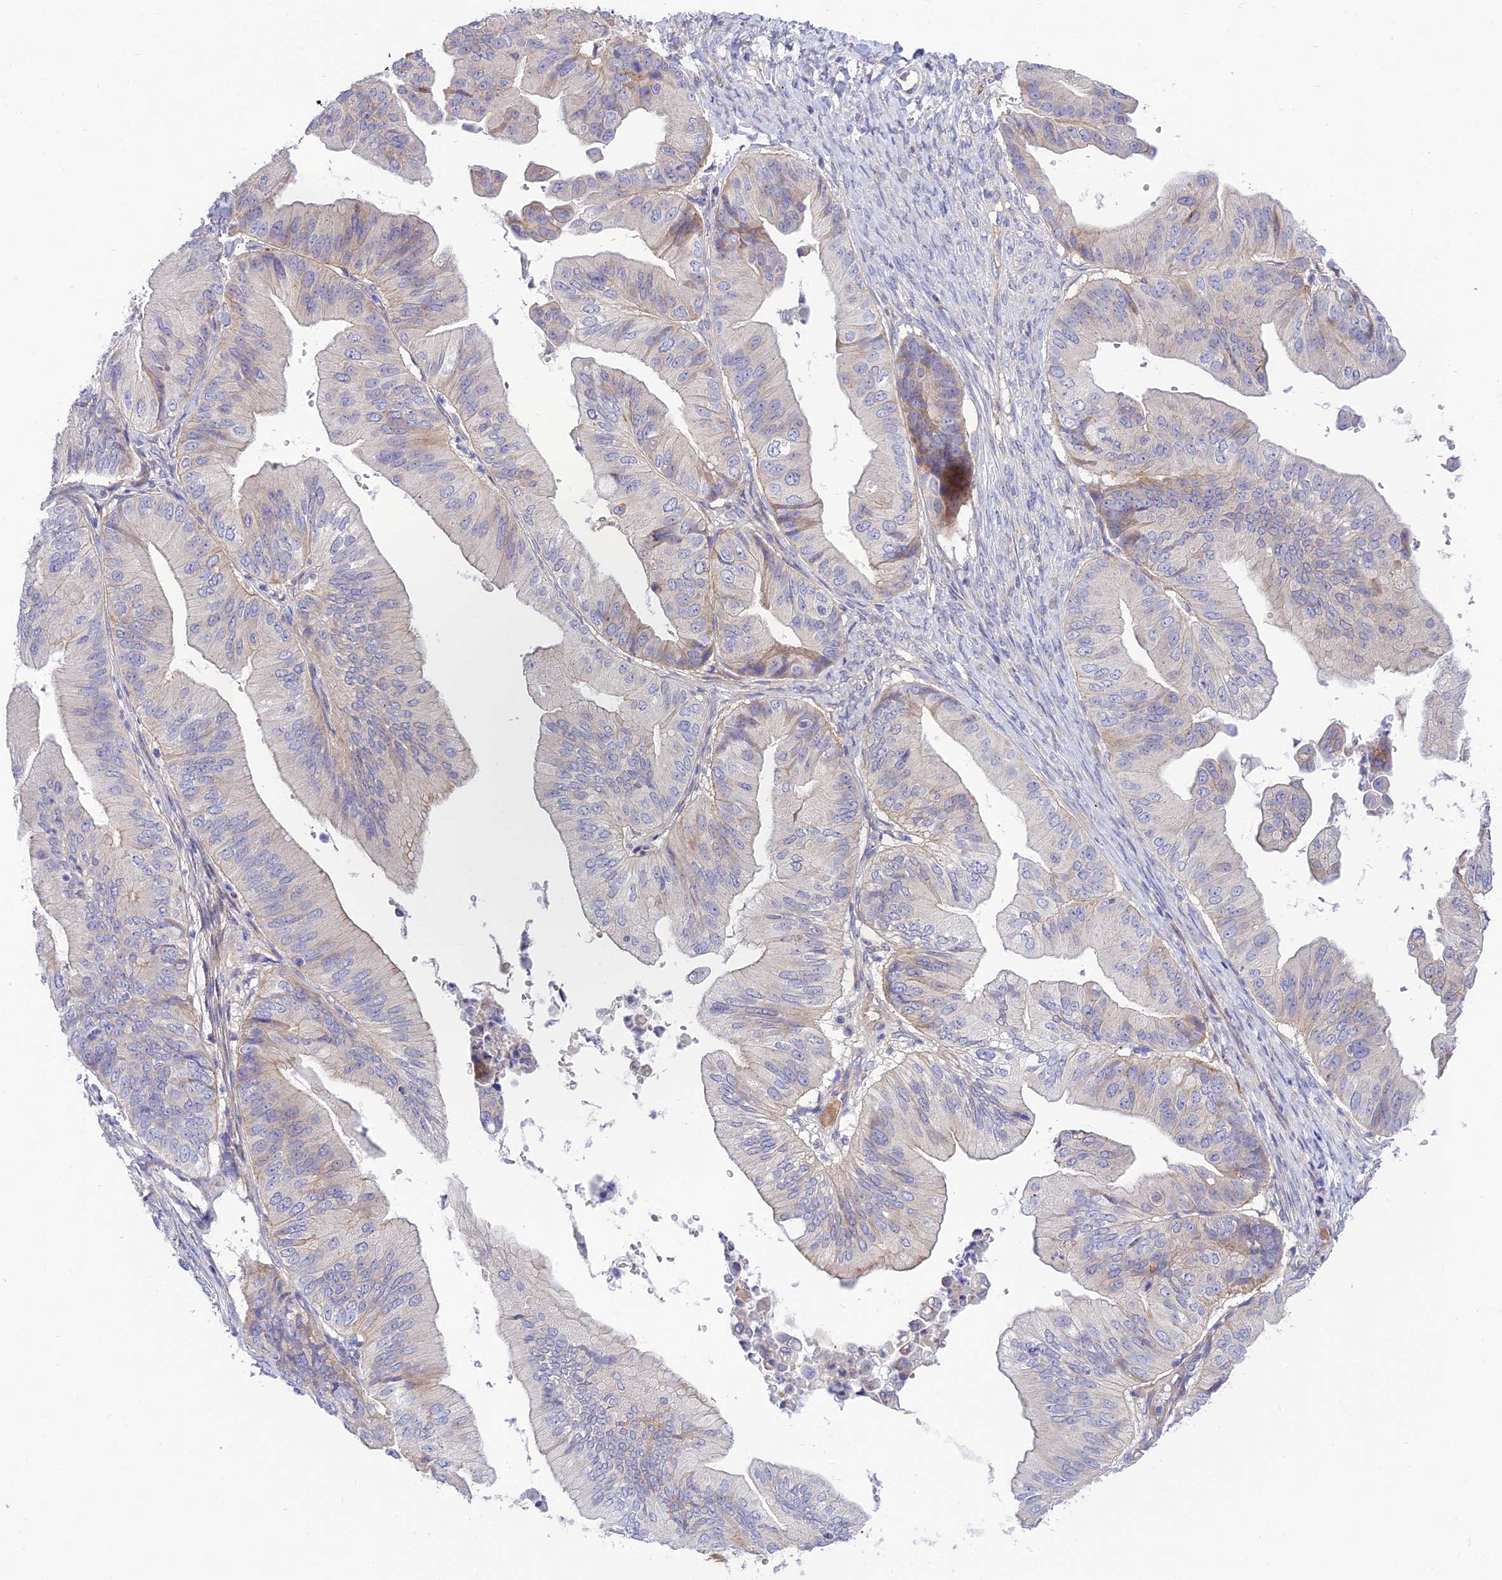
{"staining": {"intensity": "moderate", "quantity": "<25%", "location": "cytoplasmic/membranous"}, "tissue": "ovarian cancer", "cell_type": "Tumor cells", "image_type": "cancer", "snomed": [{"axis": "morphology", "description": "Cystadenocarcinoma, mucinous, NOS"}, {"axis": "topography", "description": "Ovary"}], "caption": "Human mucinous cystadenocarcinoma (ovarian) stained with a protein marker demonstrates moderate staining in tumor cells.", "gene": "CCDC157", "patient": {"sex": "female", "age": 61}}